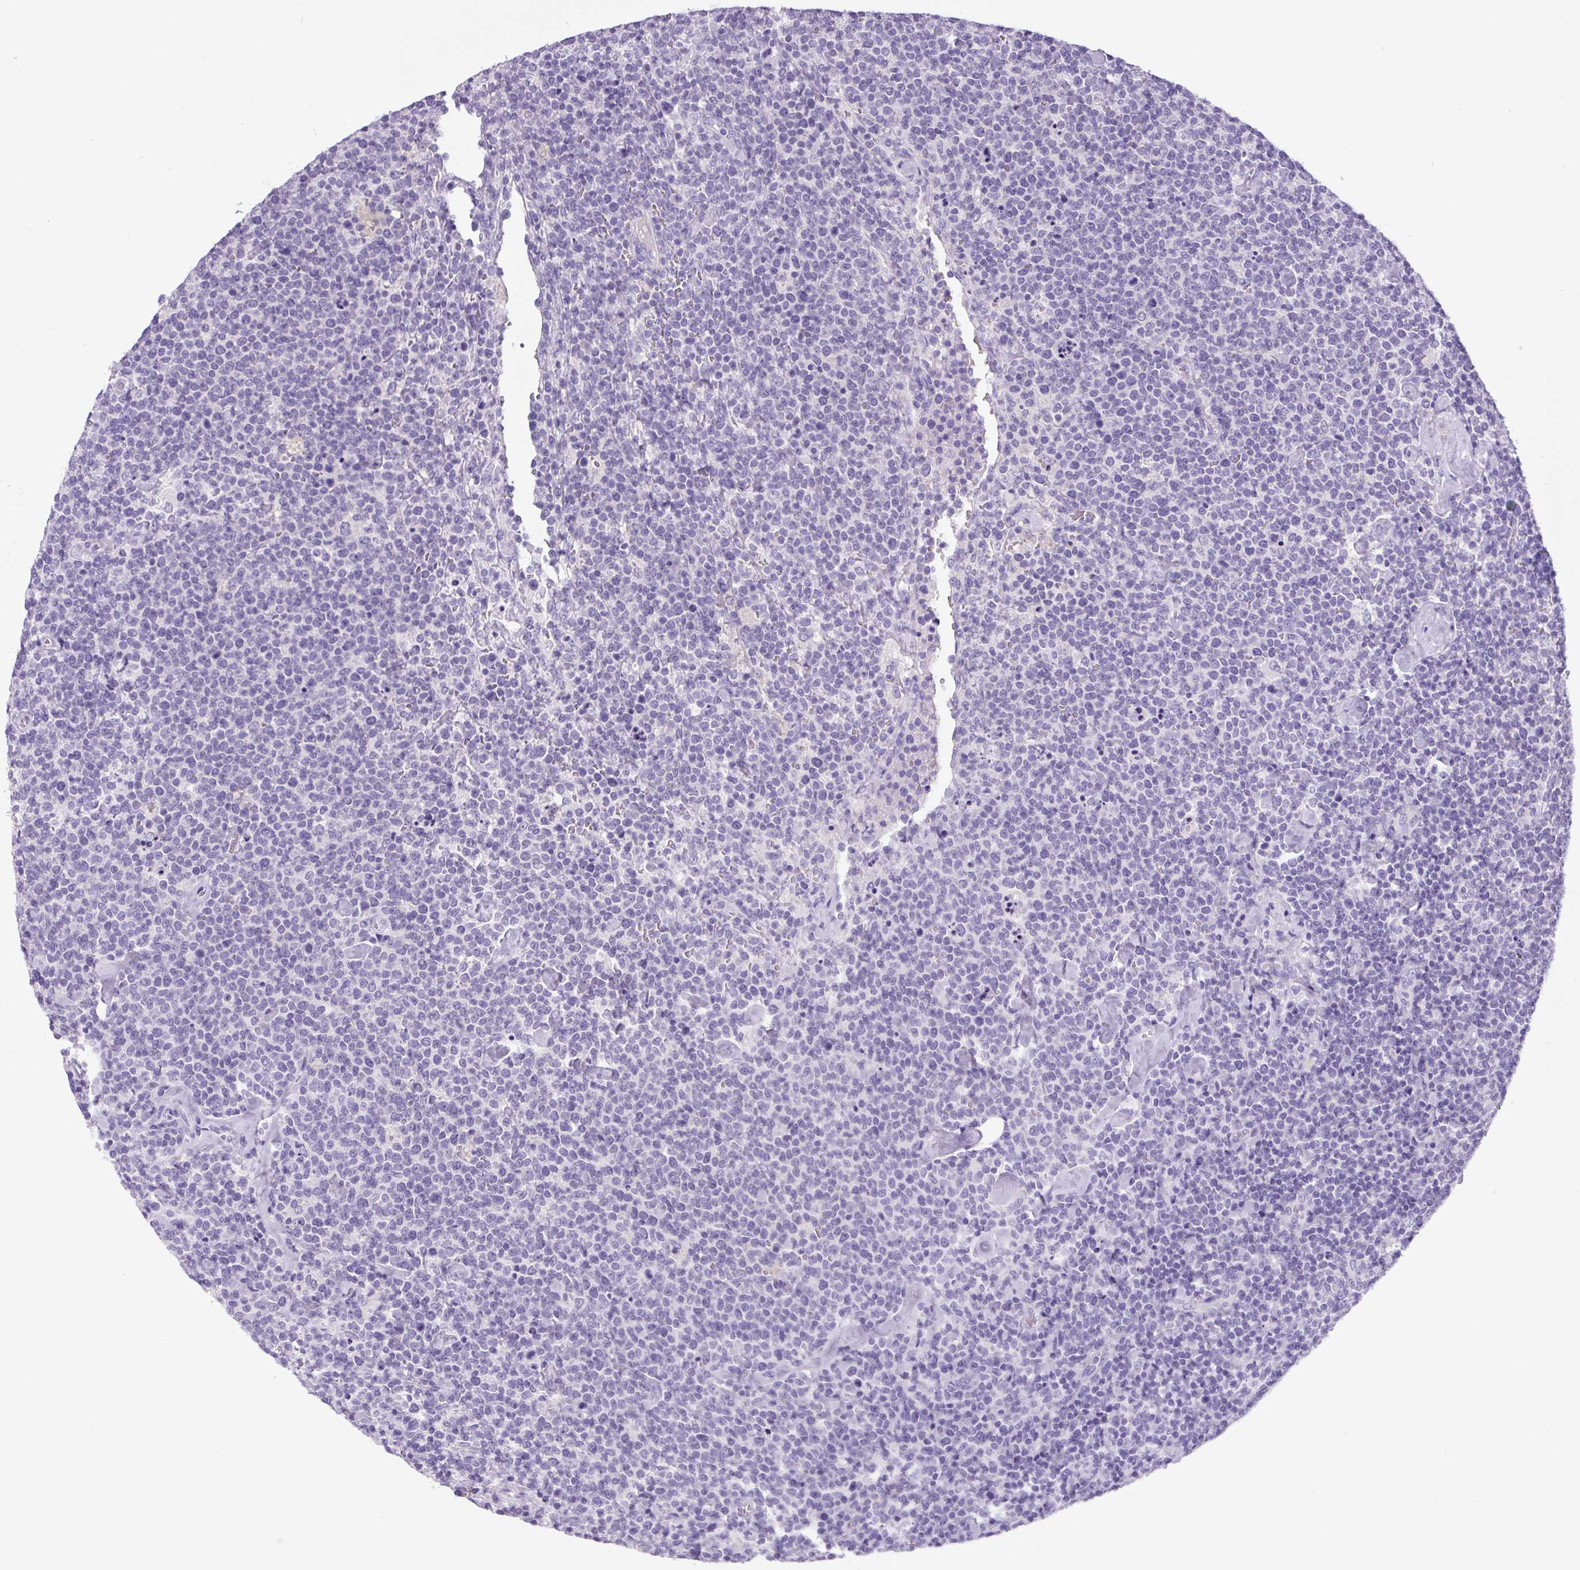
{"staining": {"intensity": "negative", "quantity": "none", "location": "none"}, "tissue": "lymphoma", "cell_type": "Tumor cells", "image_type": "cancer", "snomed": [{"axis": "morphology", "description": "Malignant lymphoma, non-Hodgkin's type, High grade"}, {"axis": "topography", "description": "Lymph node"}], "caption": "Lymphoma was stained to show a protein in brown. There is no significant staining in tumor cells.", "gene": "CHGA", "patient": {"sex": "male", "age": 61}}